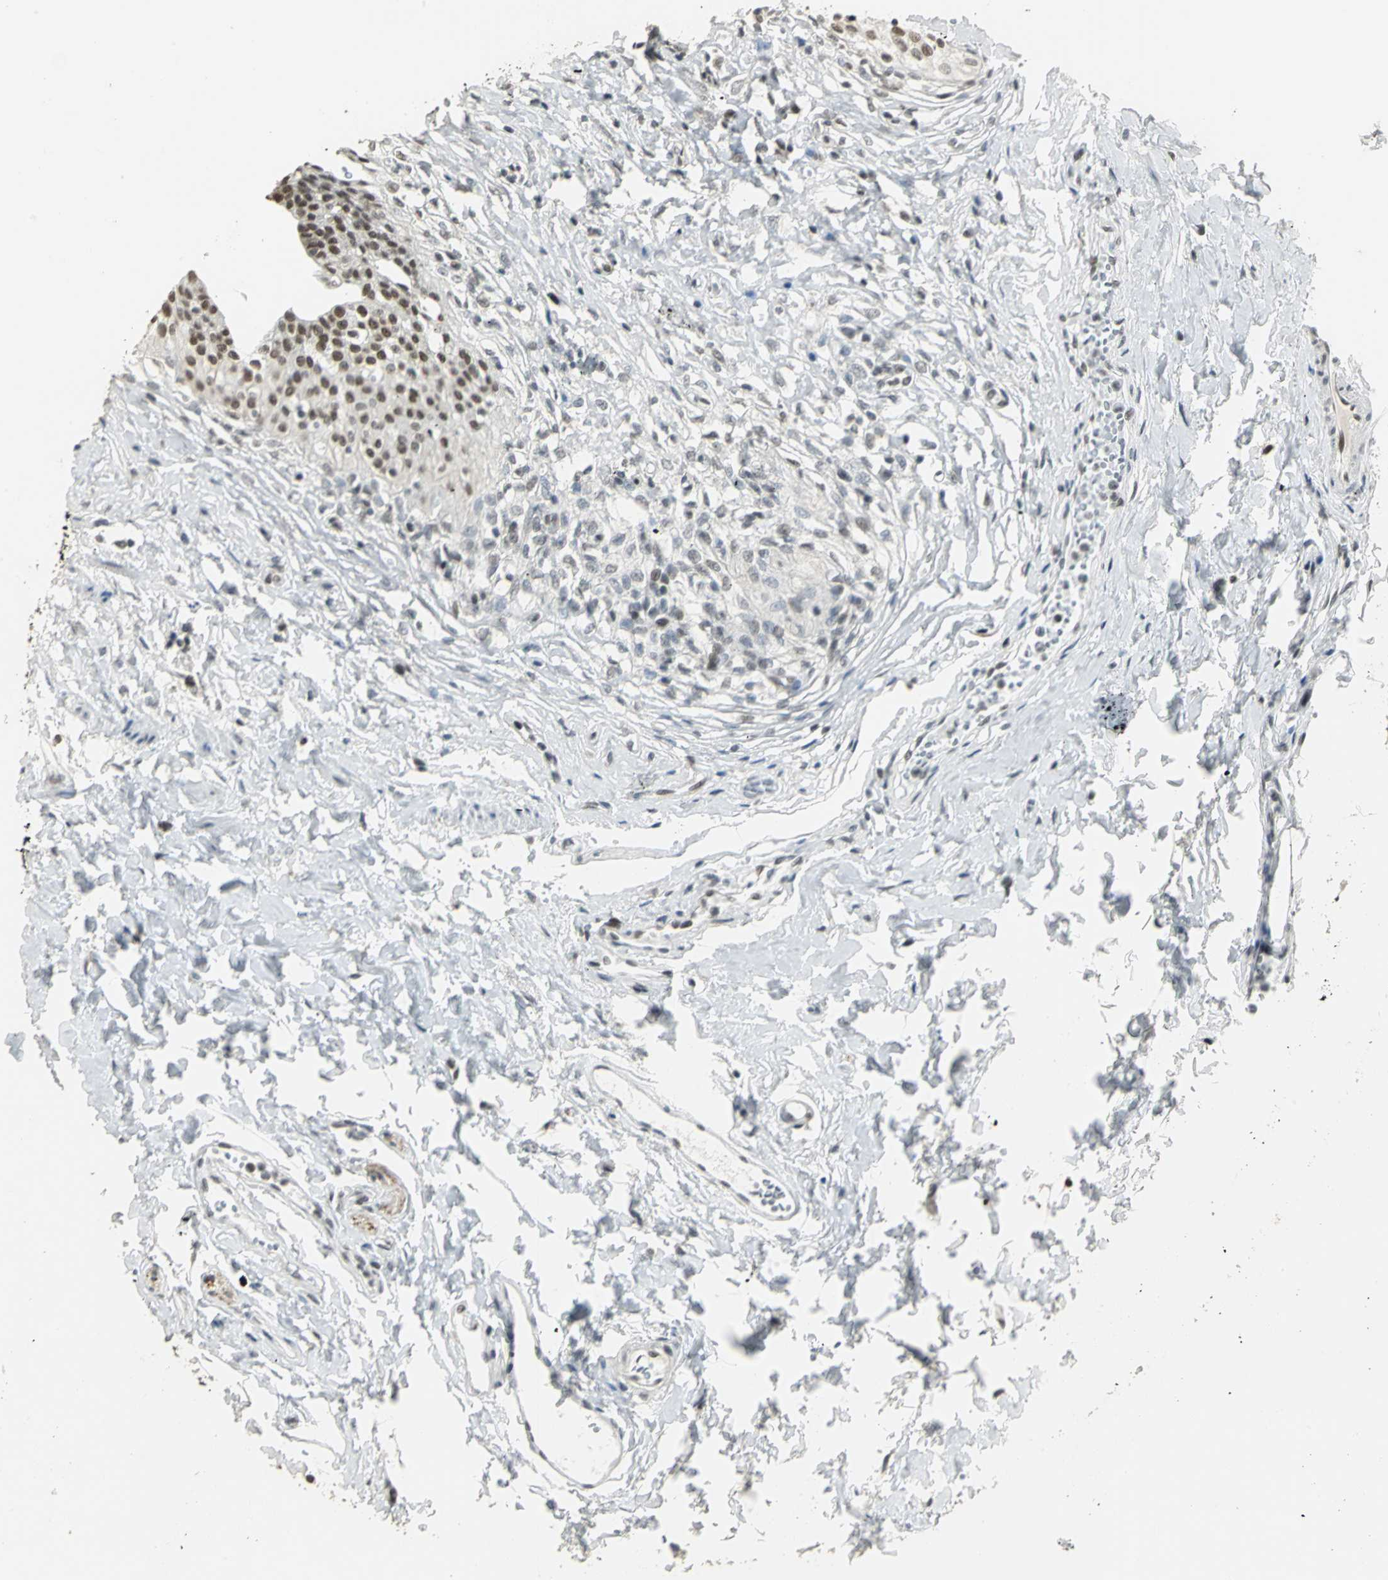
{"staining": {"intensity": "strong", "quantity": ">75%", "location": "nuclear"}, "tissue": "urinary bladder", "cell_type": "Urothelial cells", "image_type": "normal", "snomed": [{"axis": "morphology", "description": "Normal tissue, NOS"}, {"axis": "topography", "description": "Urinary bladder"}], "caption": "Protein analysis of unremarkable urinary bladder exhibits strong nuclear expression in approximately >75% of urothelial cells.", "gene": "CBX3", "patient": {"sex": "female", "age": 80}}